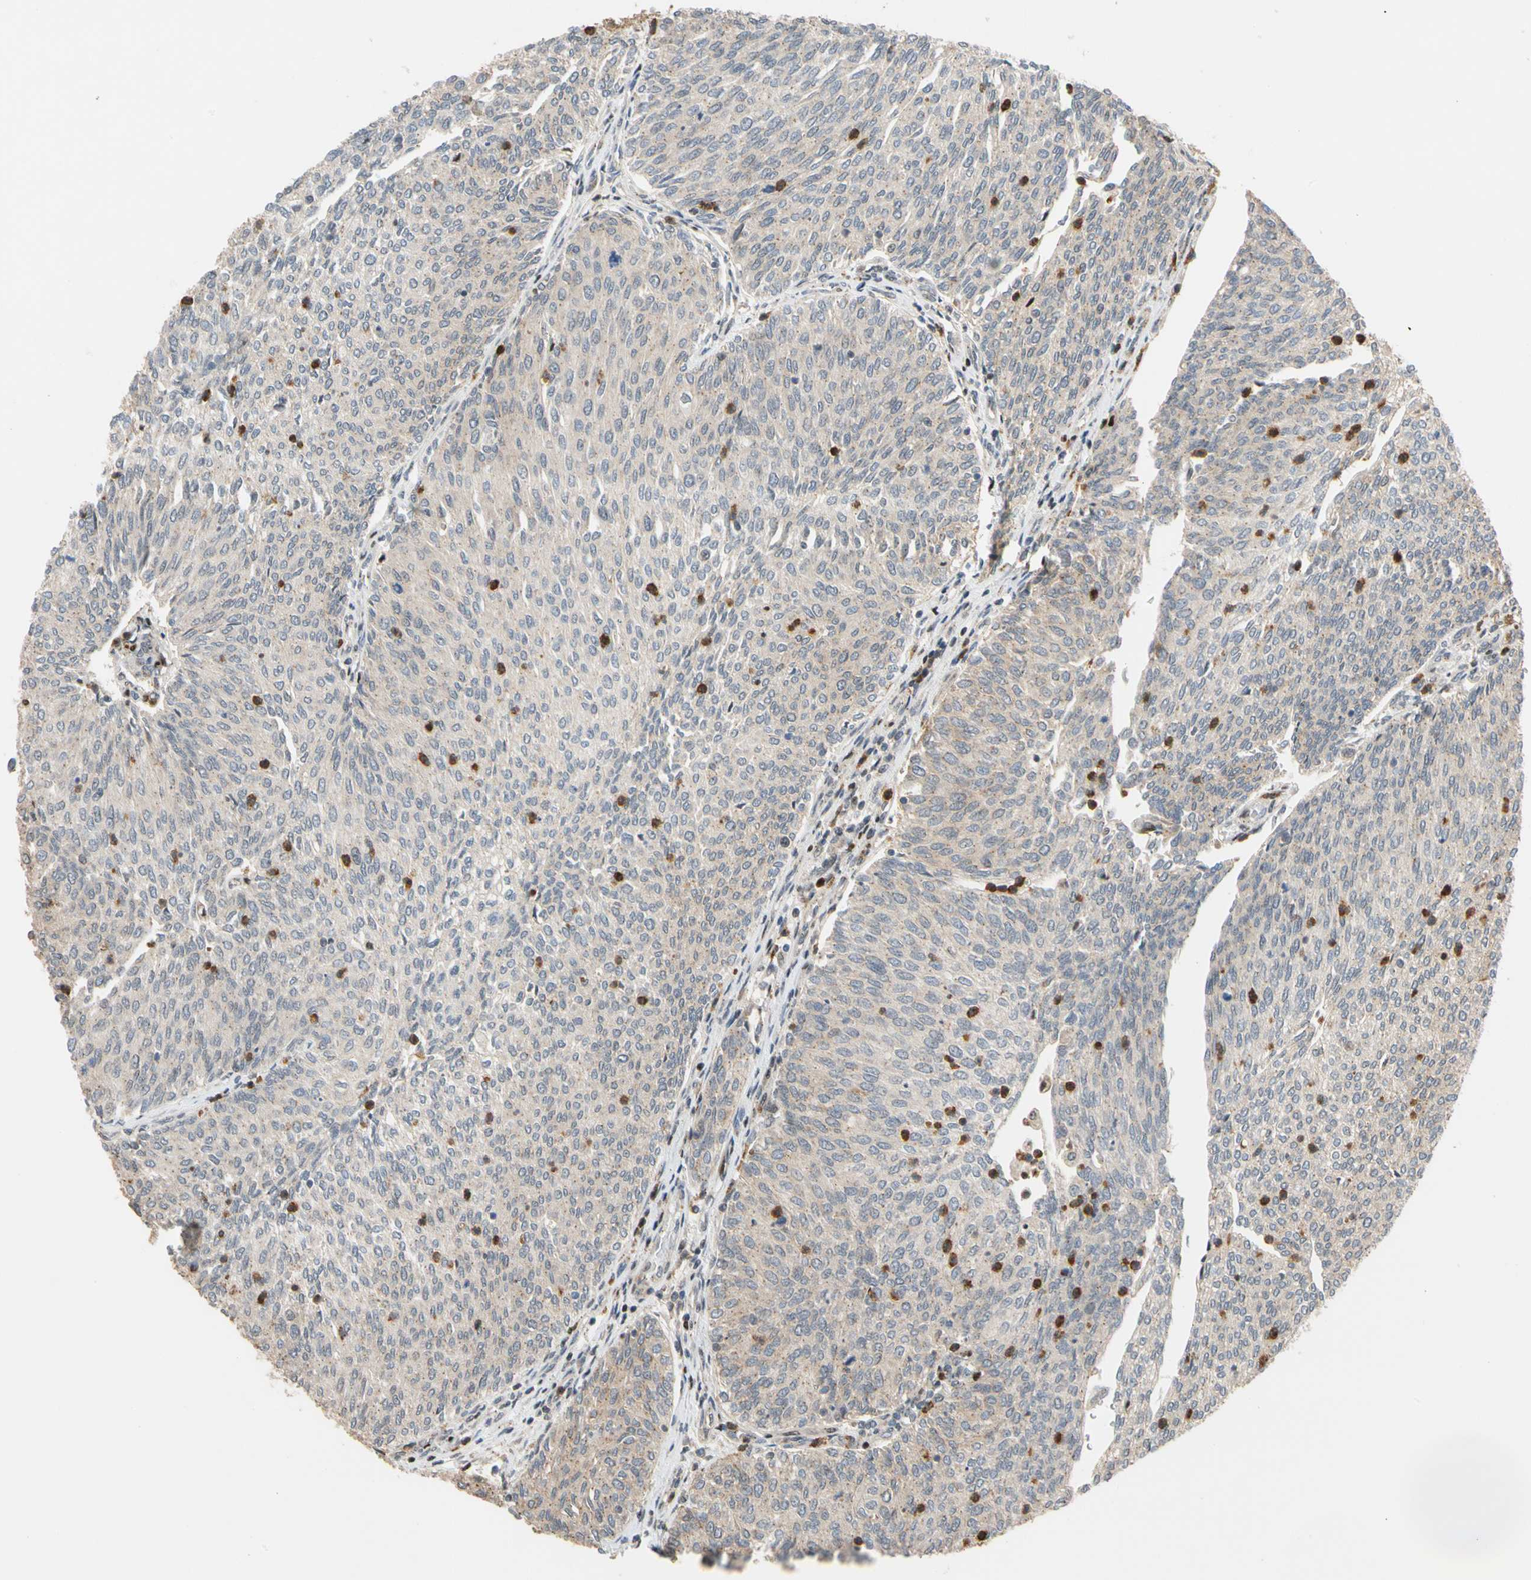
{"staining": {"intensity": "weak", "quantity": "25%-75%", "location": "cytoplasmic/membranous"}, "tissue": "urothelial cancer", "cell_type": "Tumor cells", "image_type": "cancer", "snomed": [{"axis": "morphology", "description": "Urothelial carcinoma, Low grade"}, {"axis": "topography", "description": "Urinary bladder"}], "caption": "A histopathology image of human urothelial cancer stained for a protein reveals weak cytoplasmic/membranous brown staining in tumor cells.", "gene": "IP6K2", "patient": {"sex": "female", "age": 79}}